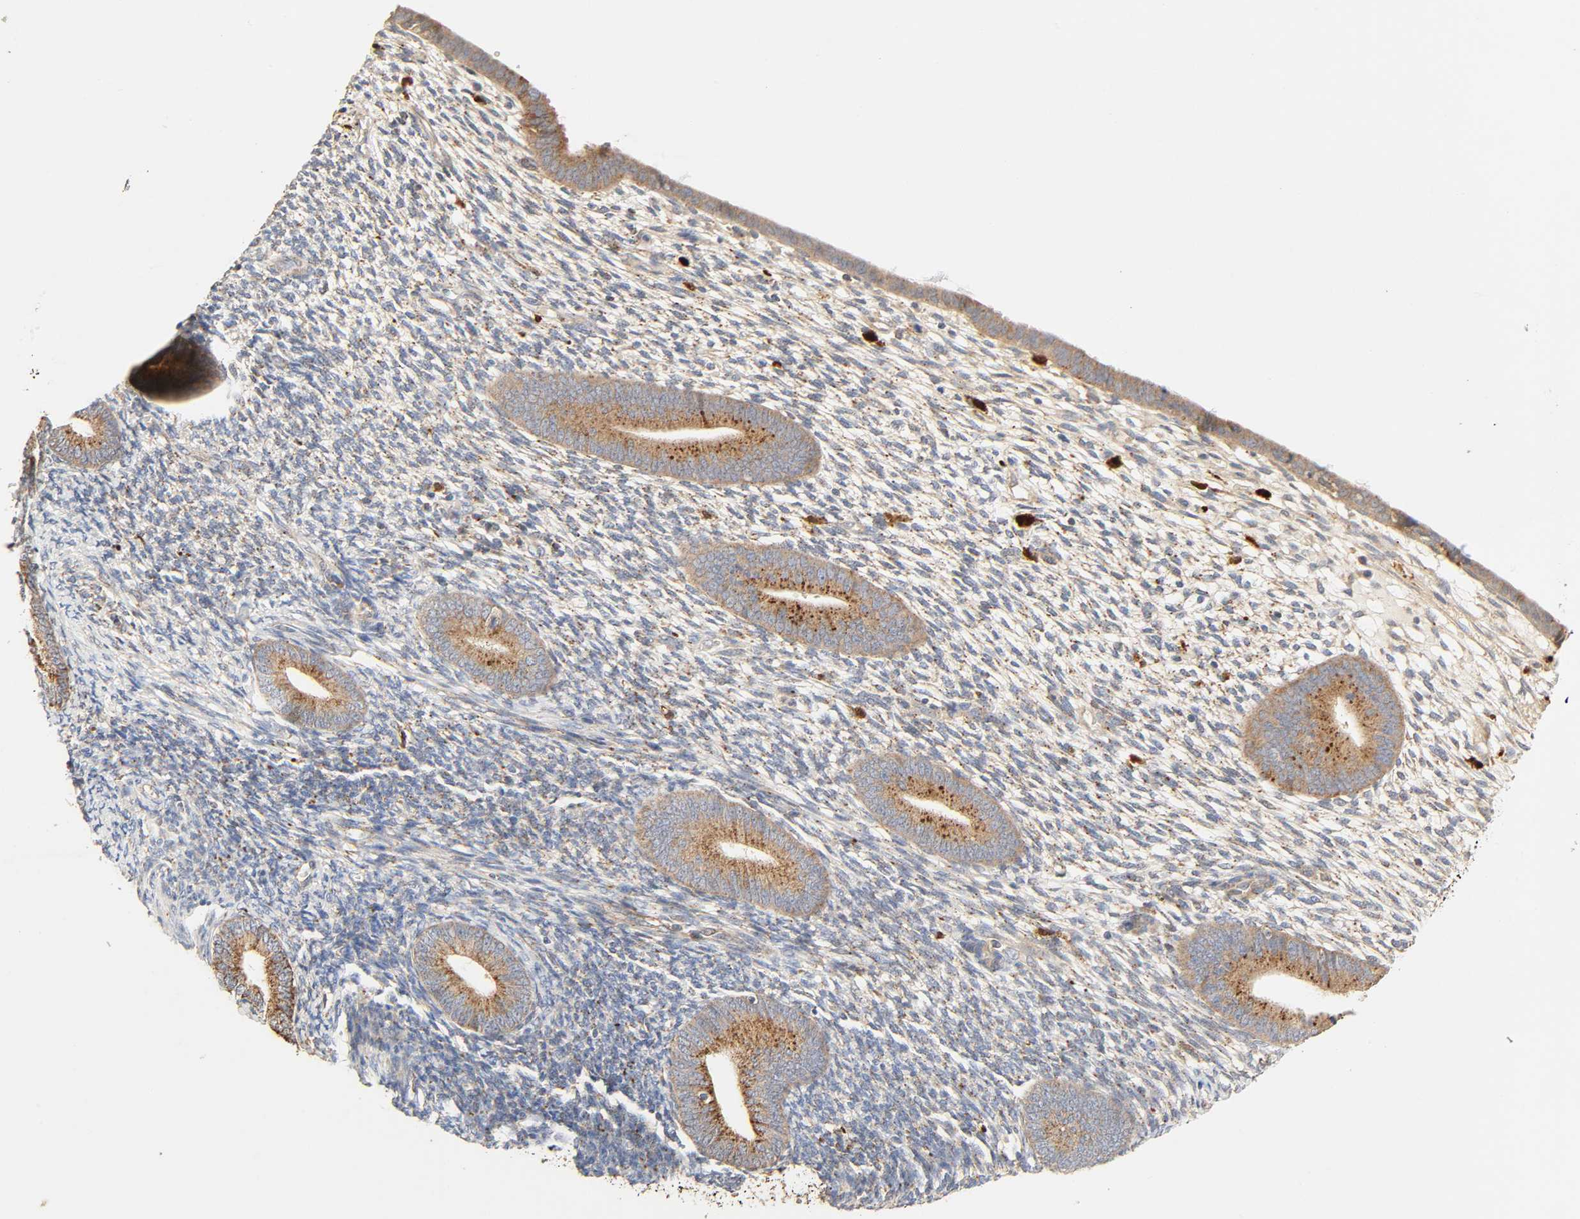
{"staining": {"intensity": "weak", "quantity": "25%-75%", "location": "cytoplasmic/membranous"}, "tissue": "endometrium", "cell_type": "Cells in endometrial stroma", "image_type": "normal", "snomed": [{"axis": "morphology", "description": "Normal tissue, NOS"}, {"axis": "topography", "description": "Endometrium"}], "caption": "Unremarkable endometrium reveals weak cytoplasmic/membranous staining in about 25%-75% of cells in endometrial stroma, visualized by immunohistochemistry.", "gene": "MAPK6", "patient": {"sex": "female", "age": 57}}